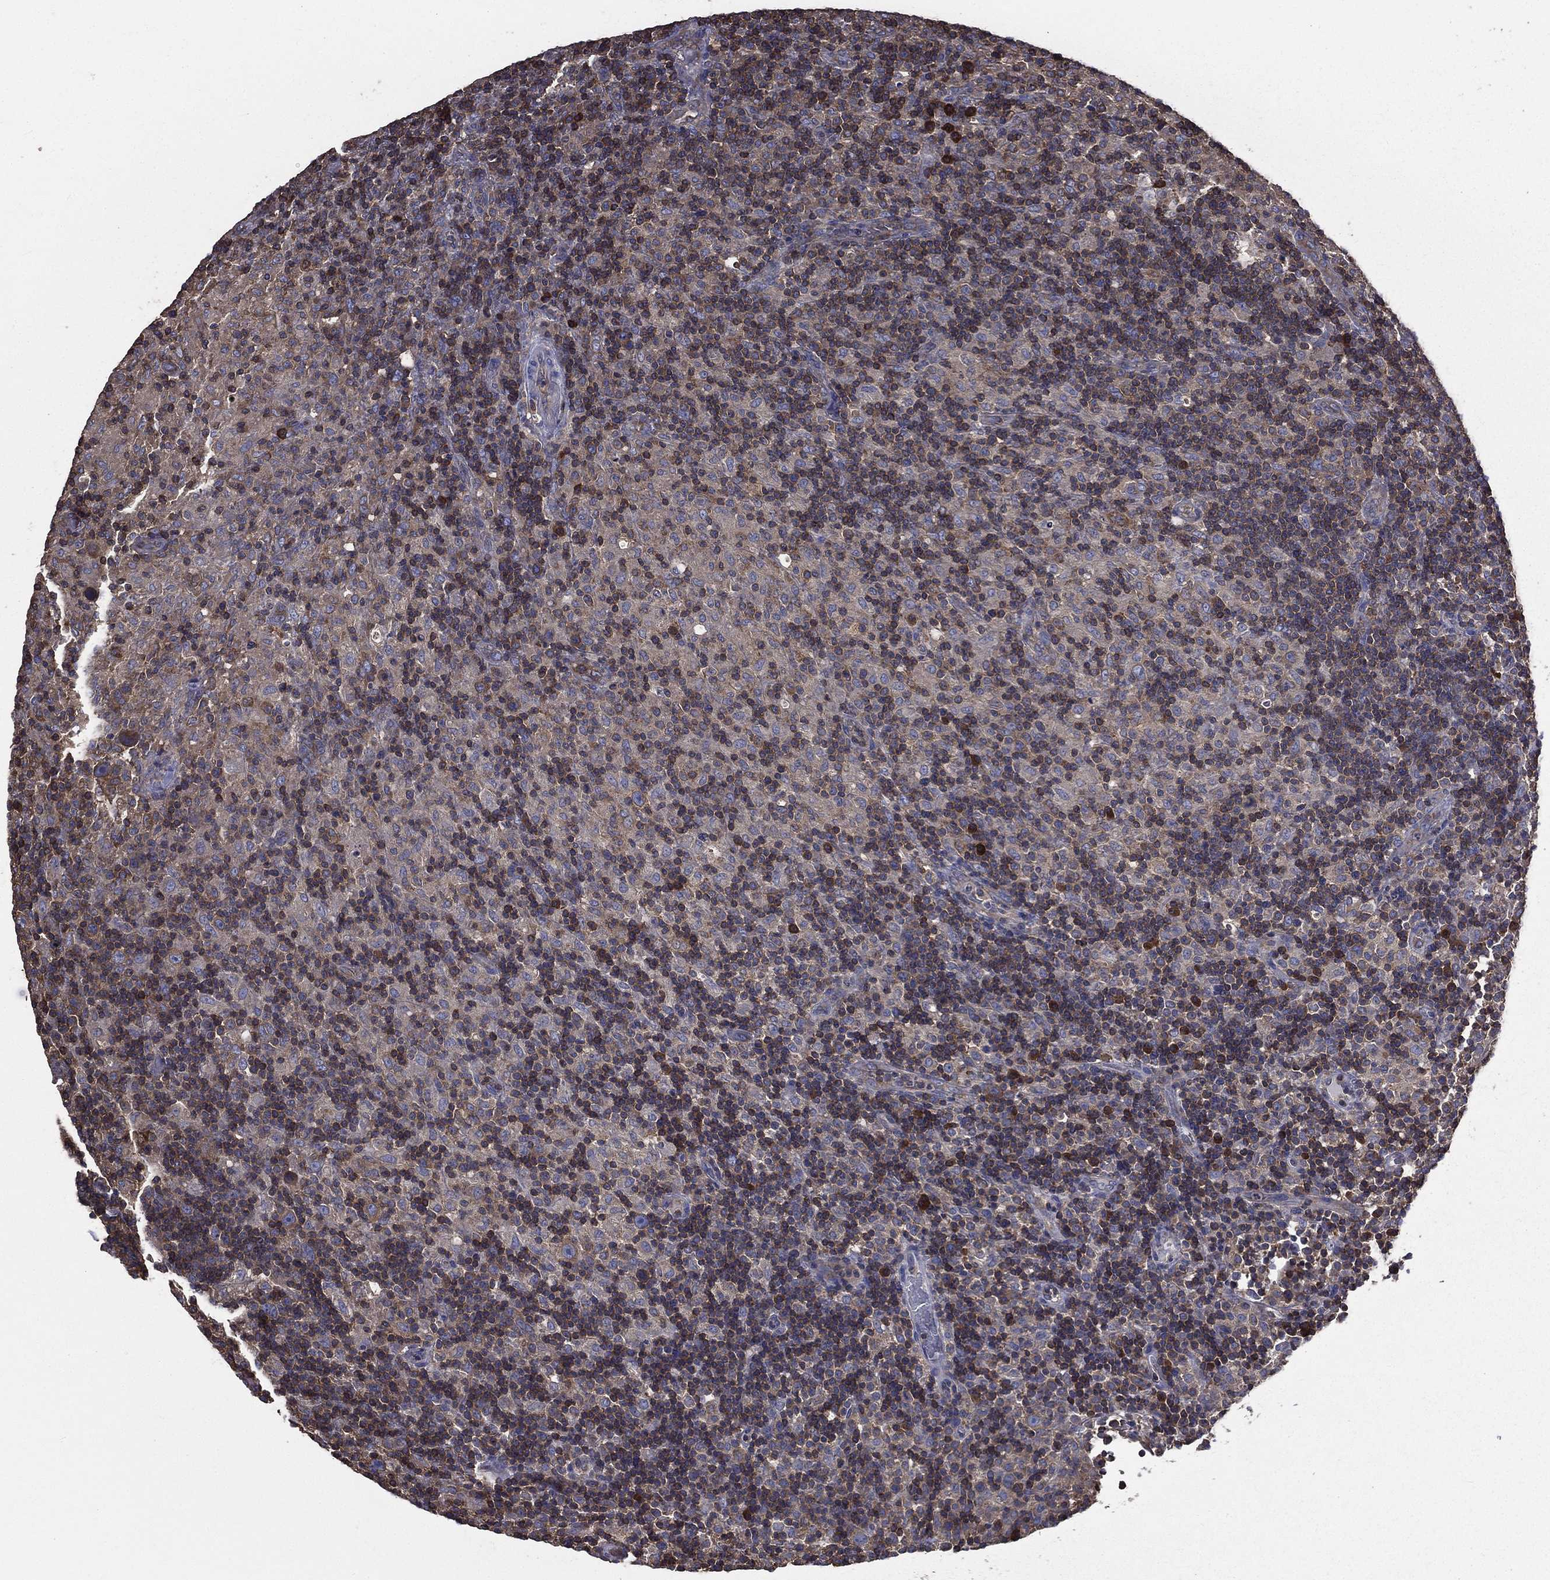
{"staining": {"intensity": "negative", "quantity": "none", "location": "none"}, "tissue": "lymphoma", "cell_type": "Tumor cells", "image_type": "cancer", "snomed": [{"axis": "morphology", "description": "Hodgkin's disease, NOS"}, {"axis": "topography", "description": "Lymph node"}], "caption": "The photomicrograph exhibits no staining of tumor cells in Hodgkin's disease. The staining was performed using DAB to visualize the protein expression in brown, while the nuclei were stained in blue with hematoxylin (Magnification: 20x).", "gene": "SARS1", "patient": {"sex": "male", "age": 70}}